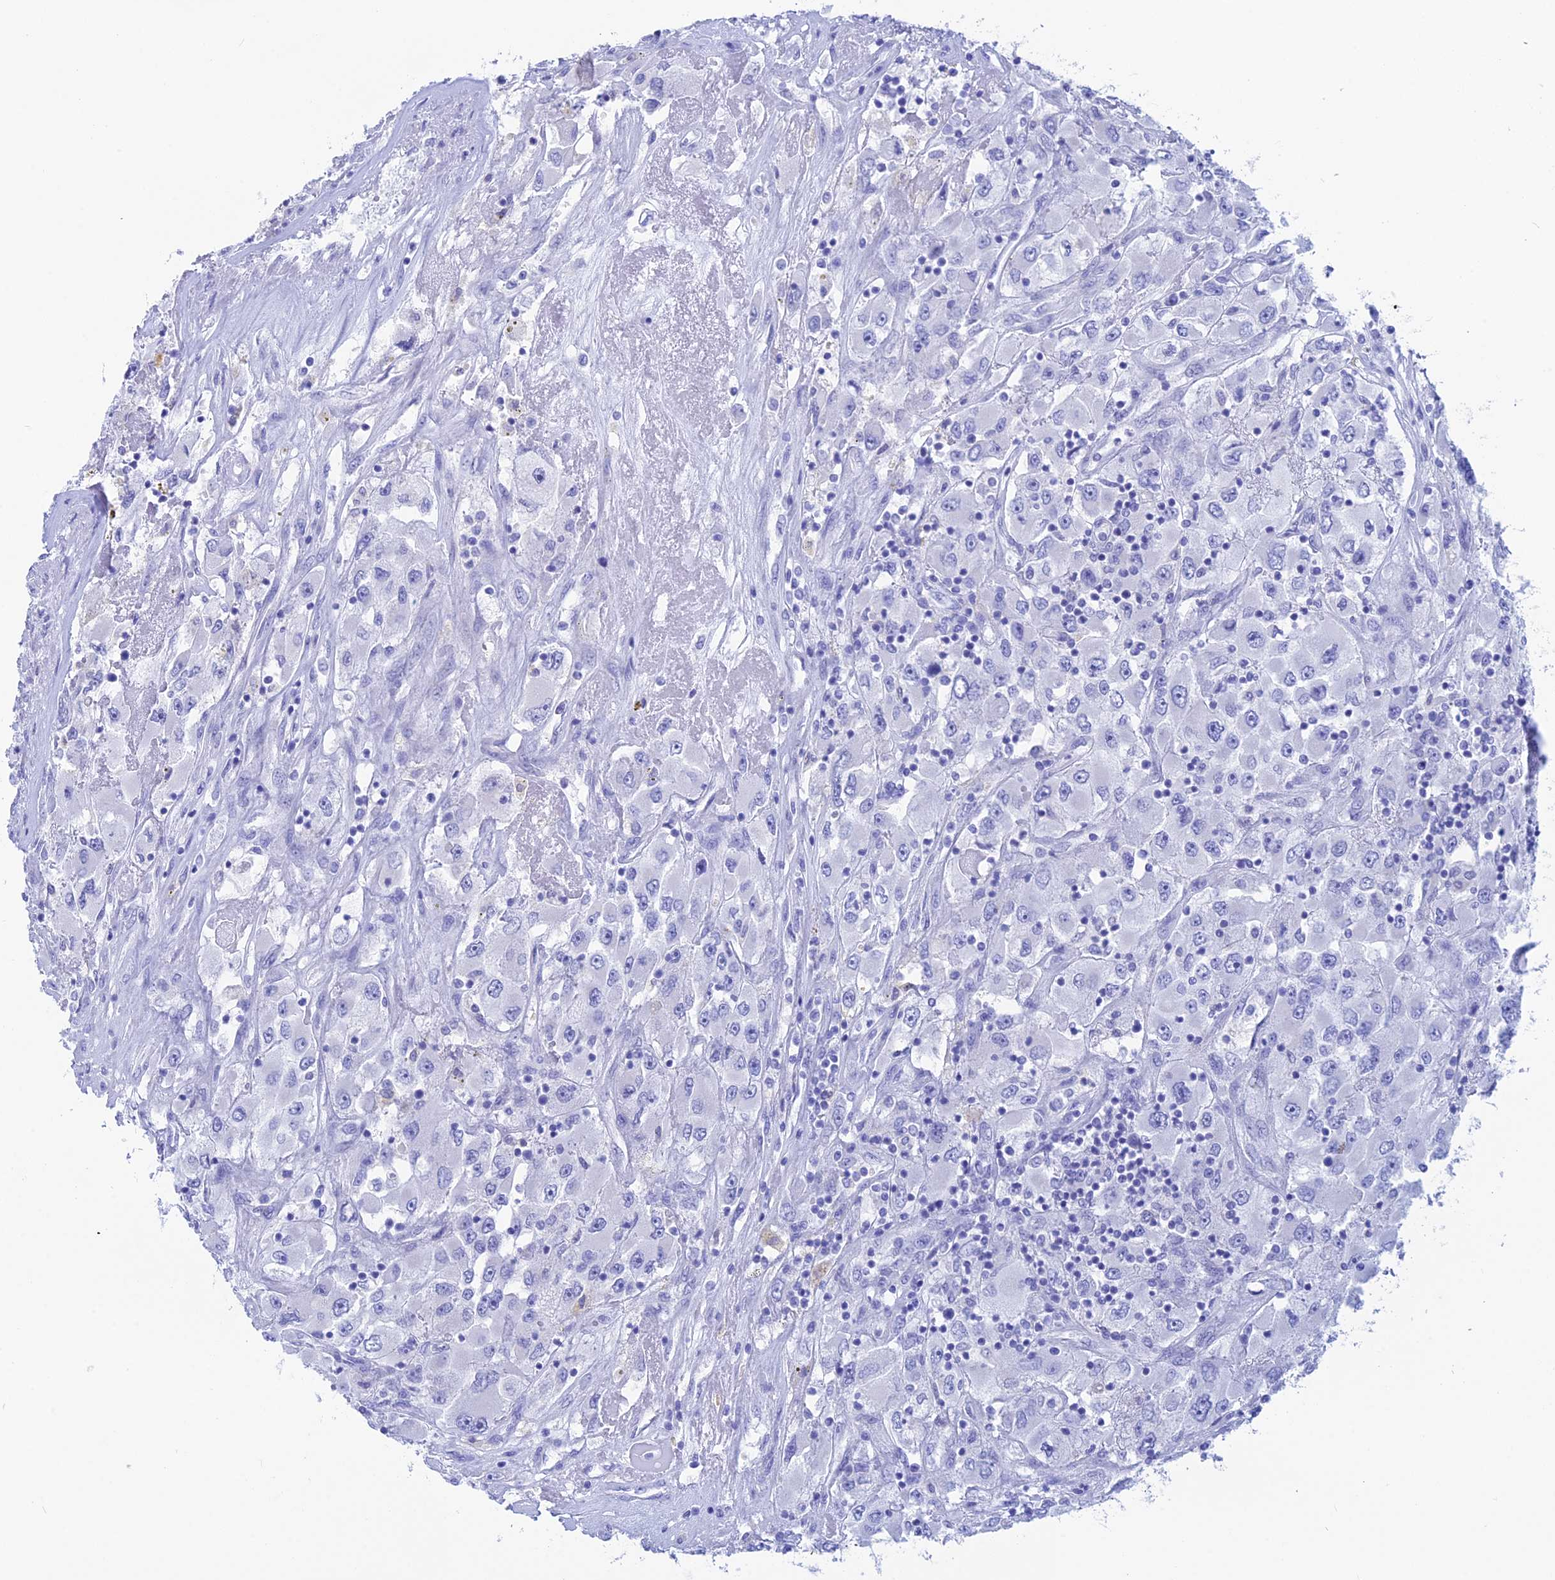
{"staining": {"intensity": "negative", "quantity": "none", "location": "none"}, "tissue": "renal cancer", "cell_type": "Tumor cells", "image_type": "cancer", "snomed": [{"axis": "morphology", "description": "Adenocarcinoma, NOS"}, {"axis": "topography", "description": "Kidney"}], "caption": "This is an immunohistochemistry image of human renal cancer (adenocarcinoma). There is no positivity in tumor cells.", "gene": "ERICH4", "patient": {"sex": "female", "age": 52}}